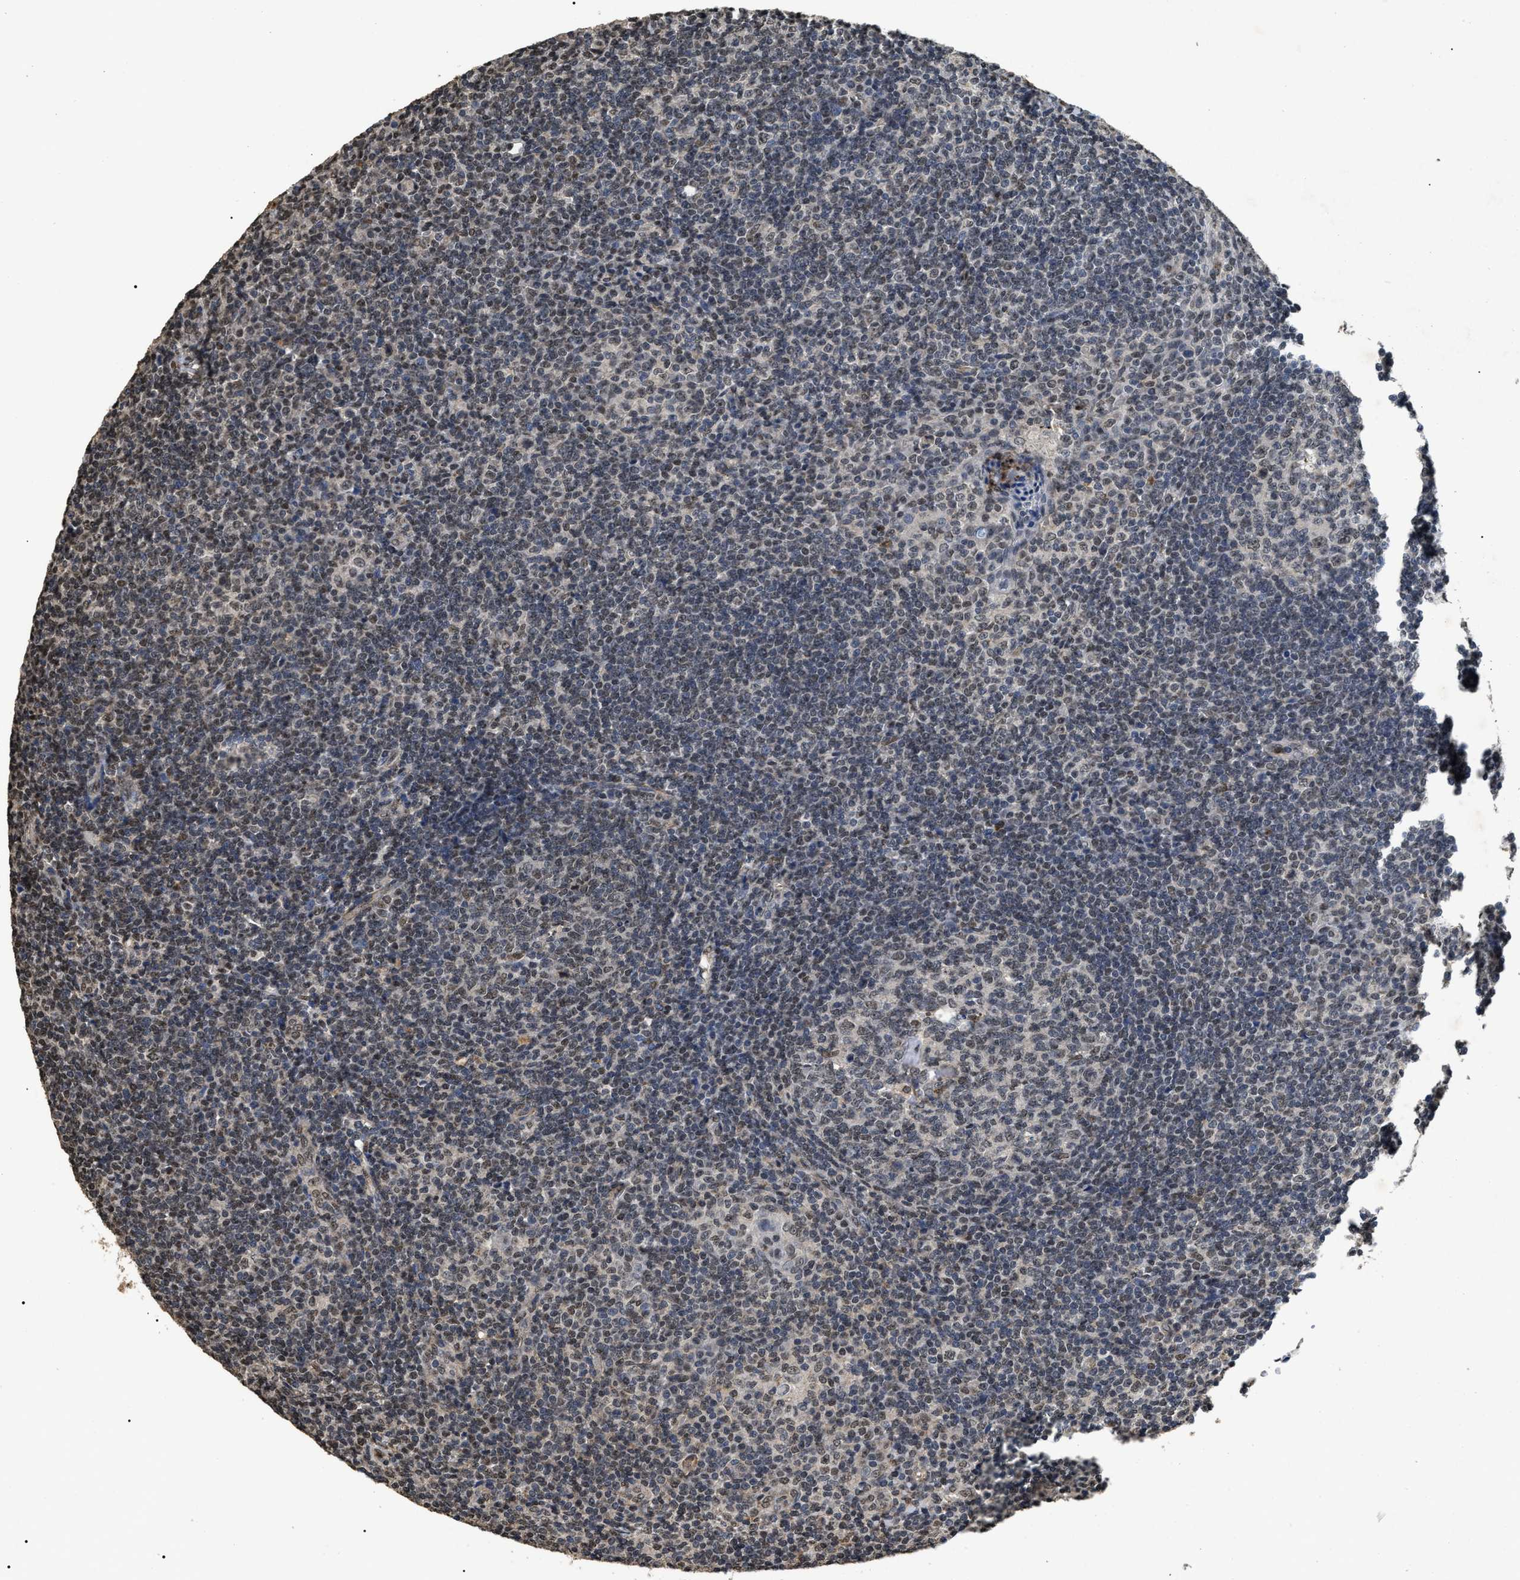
{"staining": {"intensity": "weak", "quantity": "25%-75%", "location": "nuclear"}, "tissue": "tonsil", "cell_type": "Germinal center cells", "image_type": "normal", "snomed": [{"axis": "morphology", "description": "Normal tissue, NOS"}, {"axis": "topography", "description": "Tonsil"}], "caption": "Immunohistochemical staining of benign human tonsil shows low levels of weak nuclear expression in about 25%-75% of germinal center cells. (Stains: DAB (3,3'-diaminobenzidine) in brown, nuclei in blue, Microscopy: brightfield microscopy at high magnification).", "gene": "ANP32E", "patient": {"sex": "male", "age": 37}}